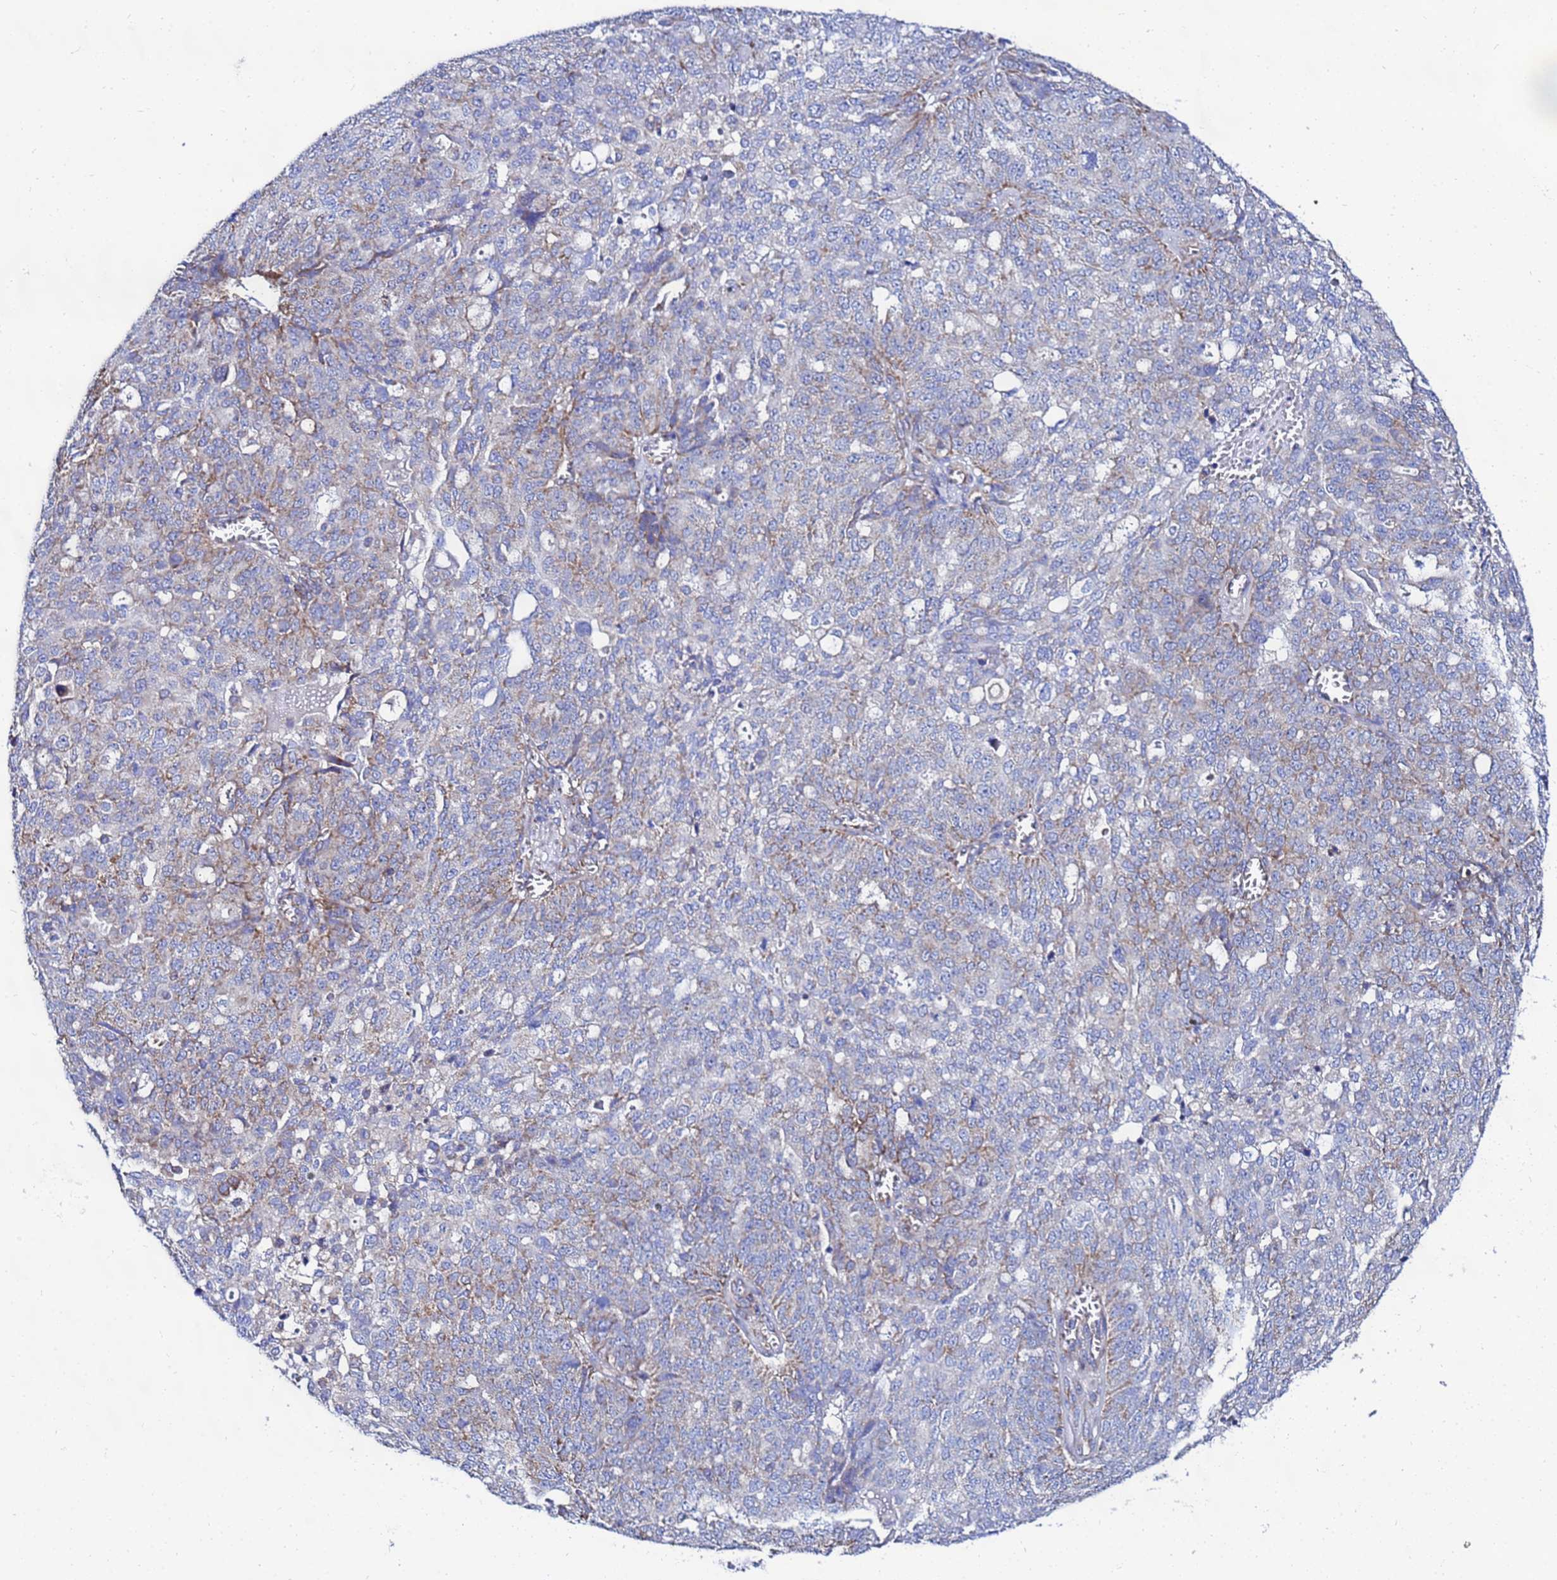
{"staining": {"intensity": "weak", "quantity": "<25%", "location": "cytoplasmic/membranous"}, "tissue": "ovarian cancer", "cell_type": "Tumor cells", "image_type": "cancer", "snomed": [{"axis": "morphology", "description": "Cystadenocarcinoma, serous, NOS"}, {"axis": "topography", "description": "Soft tissue"}, {"axis": "topography", "description": "Ovary"}], "caption": "Immunohistochemistry of human serous cystadenocarcinoma (ovarian) displays no positivity in tumor cells.", "gene": "FAHD2A", "patient": {"sex": "female", "age": 57}}